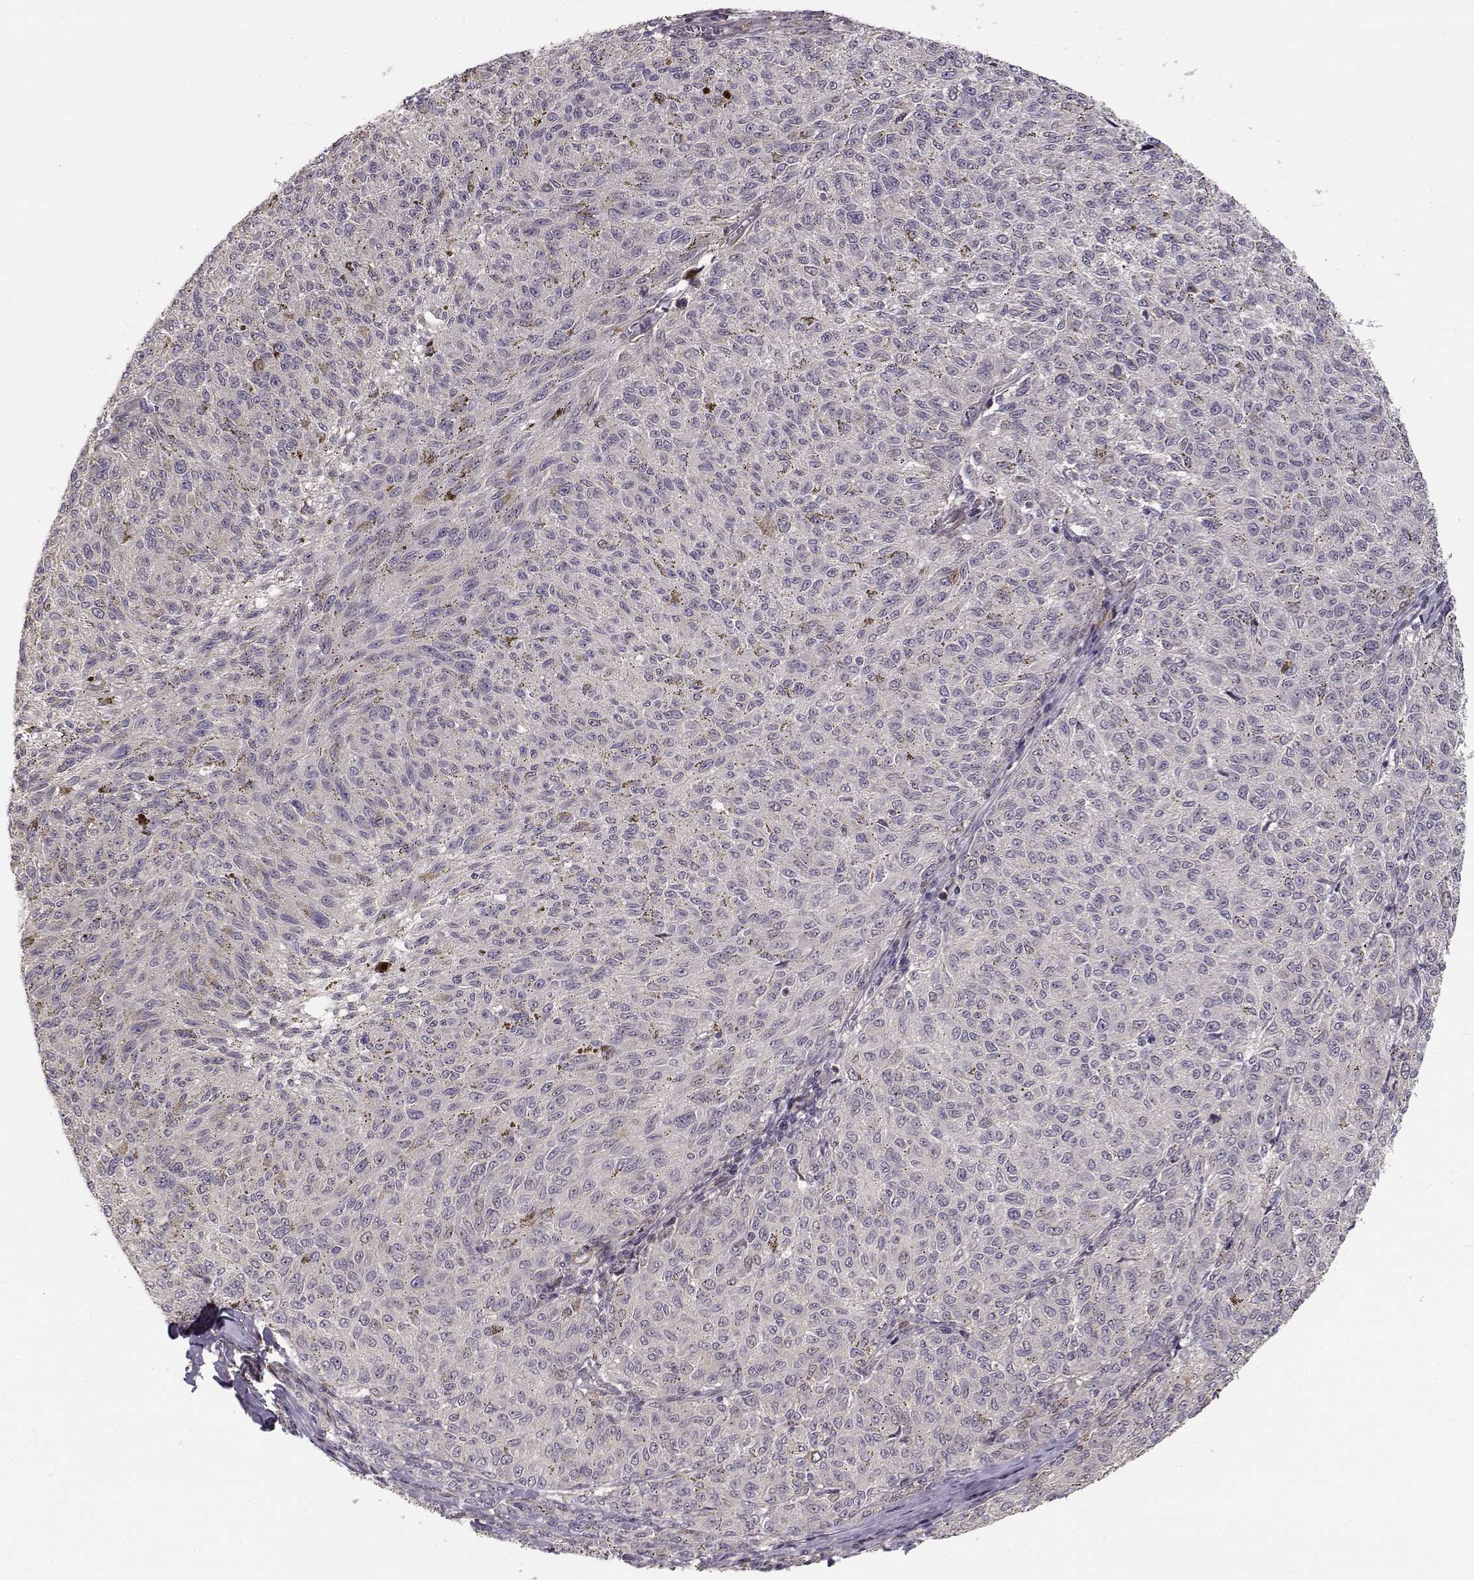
{"staining": {"intensity": "negative", "quantity": "none", "location": "none"}, "tissue": "melanoma", "cell_type": "Tumor cells", "image_type": "cancer", "snomed": [{"axis": "morphology", "description": "Malignant melanoma, NOS"}, {"axis": "topography", "description": "Skin"}], "caption": "Immunohistochemistry (IHC) of human malignant melanoma demonstrates no expression in tumor cells.", "gene": "RGS9BP", "patient": {"sex": "female", "age": 72}}